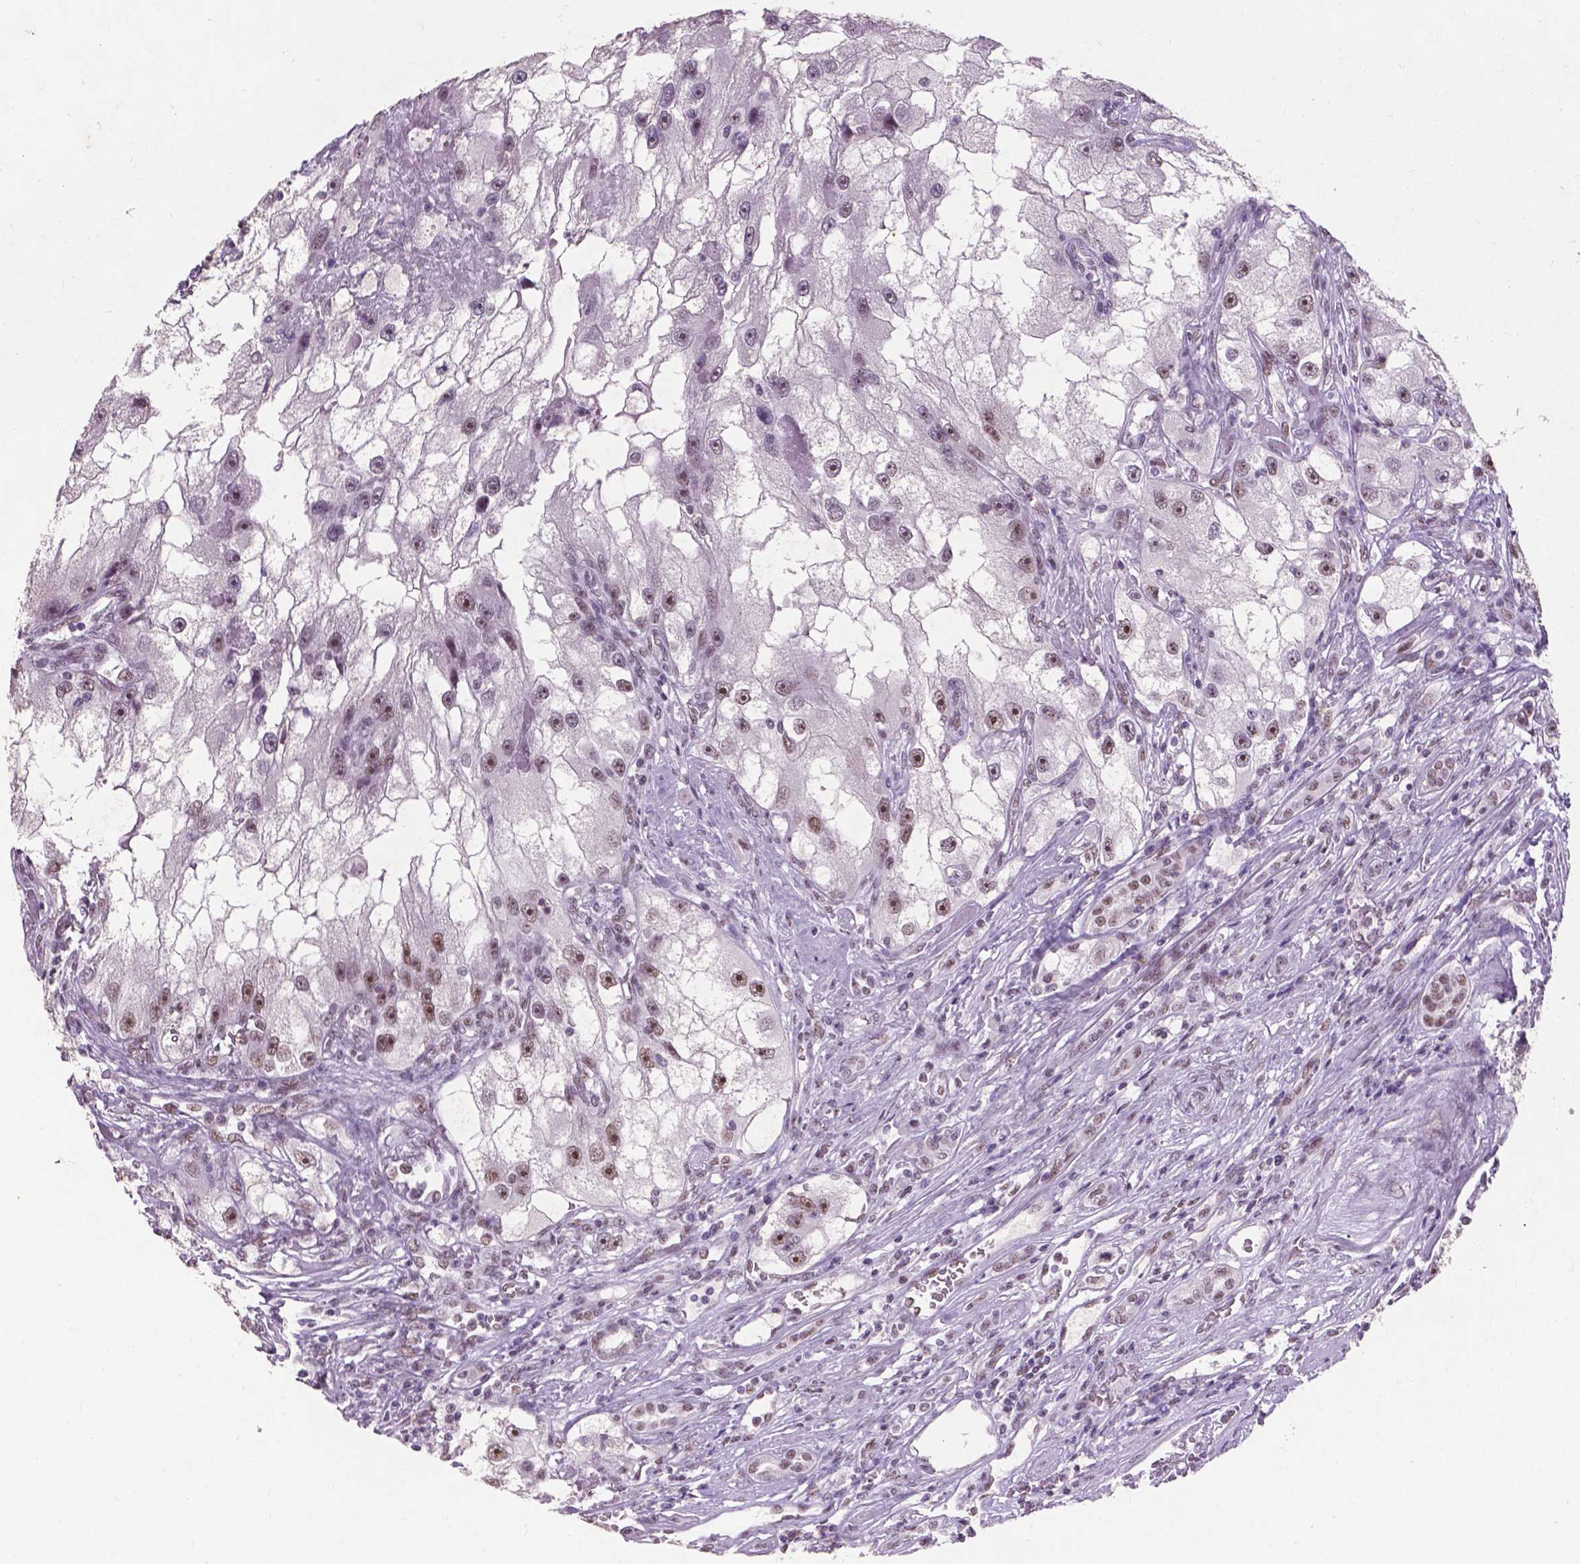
{"staining": {"intensity": "moderate", "quantity": "25%-75%", "location": "nuclear"}, "tissue": "renal cancer", "cell_type": "Tumor cells", "image_type": "cancer", "snomed": [{"axis": "morphology", "description": "Adenocarcinoma, NOS"}, {"axis": "topography", "description": "Kidney"}], "caption": "Immunohistochemical staining of human renal cancer (adenocarcinoma) displays medium levels of moderate nuclear staining in about 25%-75% of tumor cells.", "gene": "COIL", "patient": {"sex": "male", "age": 63}}